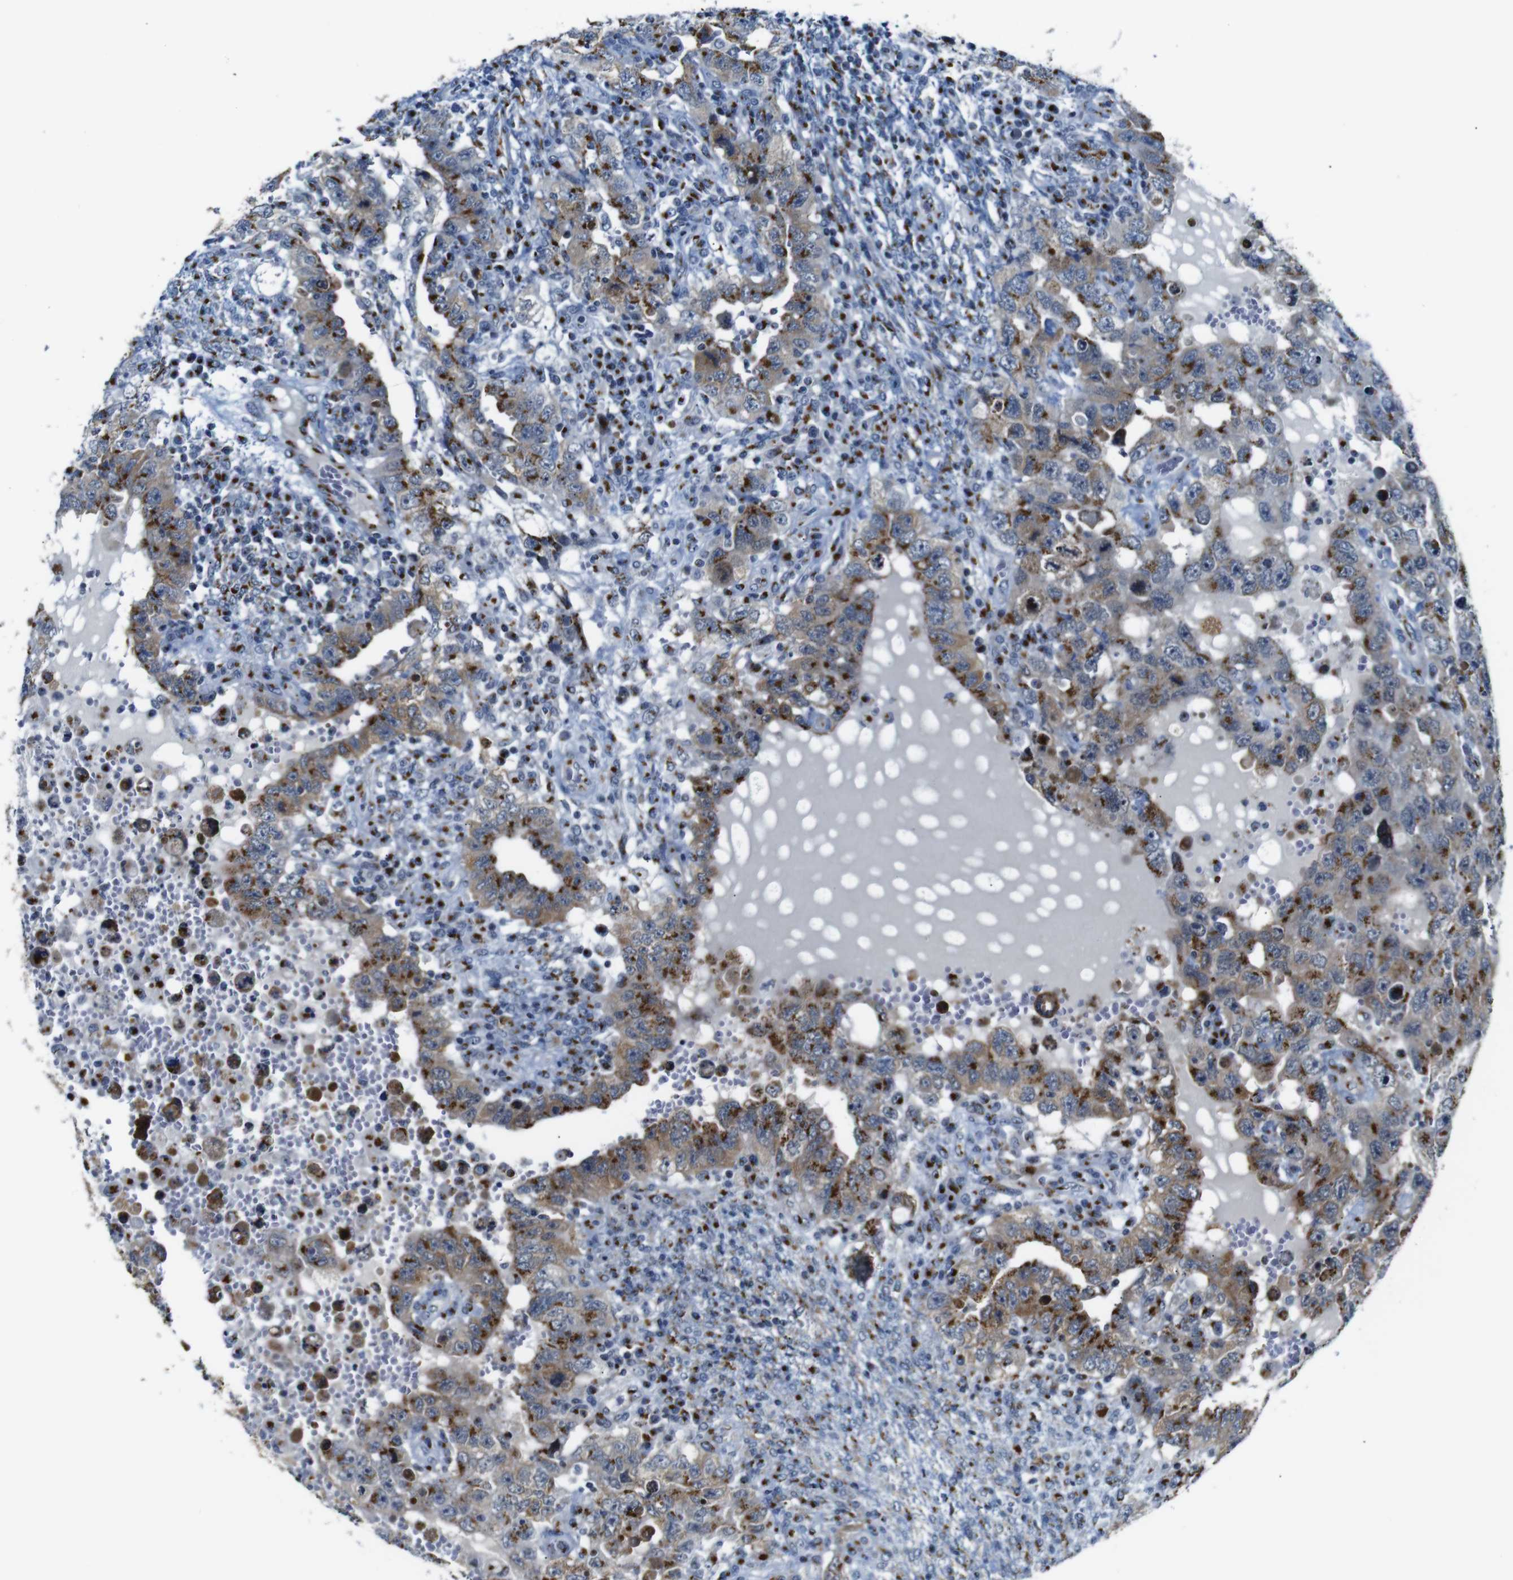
{"staining": {"intensity": "moderate", "quantity": ">75%", "location": "cytoplasmic/membranous"}, "tissue": "testis cancer", "cell_type": "Tumor cells", "image_type": "cancer", "snomed": [{"axis": "morphology", "description": "Carcinoma, Embryonal, NOS"}, {"axis": "topography", "description": "Testis"}], "caption": "Tumor cells display medium levels of moderate cytoplasmic/membranous staining in approximately >75% of cells in human testis cancer (embryonal carcinoma). The staining is performed using DAB brown chromogen to label protein expression. The nuclei are counter-stained blue using hematoxylin.", "gene": "TGOLN2", "patient": {"sex": "male", "age": 26}}